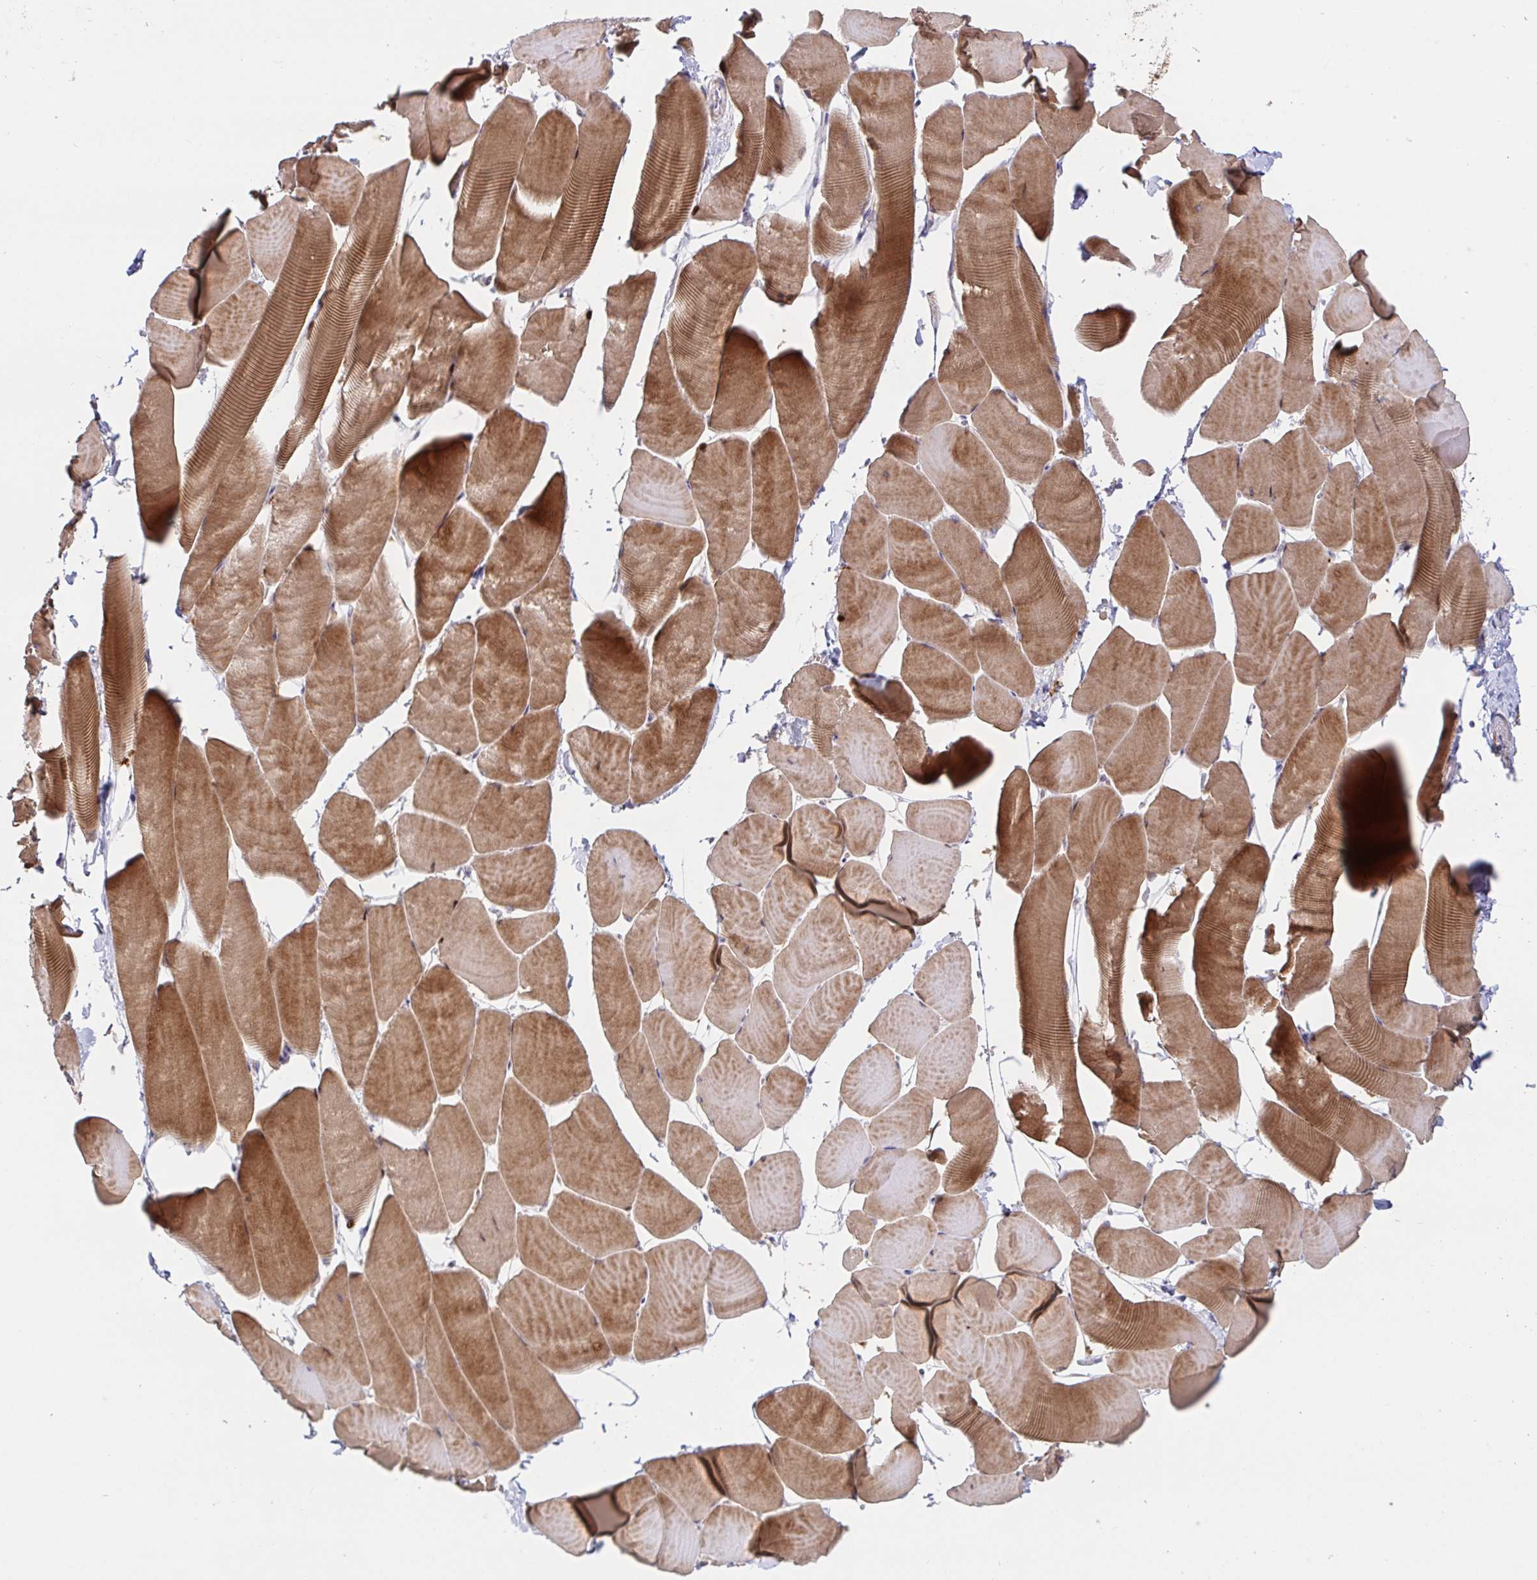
{"staining": {"intensity": "moderate", "quantity": ">75%", "location": "cytoplasmic/membranous"}, "tissue": "skeletal muscle", "cell_type": "Myocytes", "image_type": "normal", "snomed": [{"axis": "morphology", "description": "Normal tissue, NOS"}, {"axis": "topography", "description": "Skeletal muscle"}], "caption": "Skeletal muscle stained with DAB immunohistochemistry demonstrates medium levels of moderate cytoplasmic/membranous expression in about >75% of myocytes. Immunohistochemistry (ihc) stains the protein in brown and the nuclei are stained blue.", "gene": "LARP1", "patient": {"sex": "male", "age": 25}}